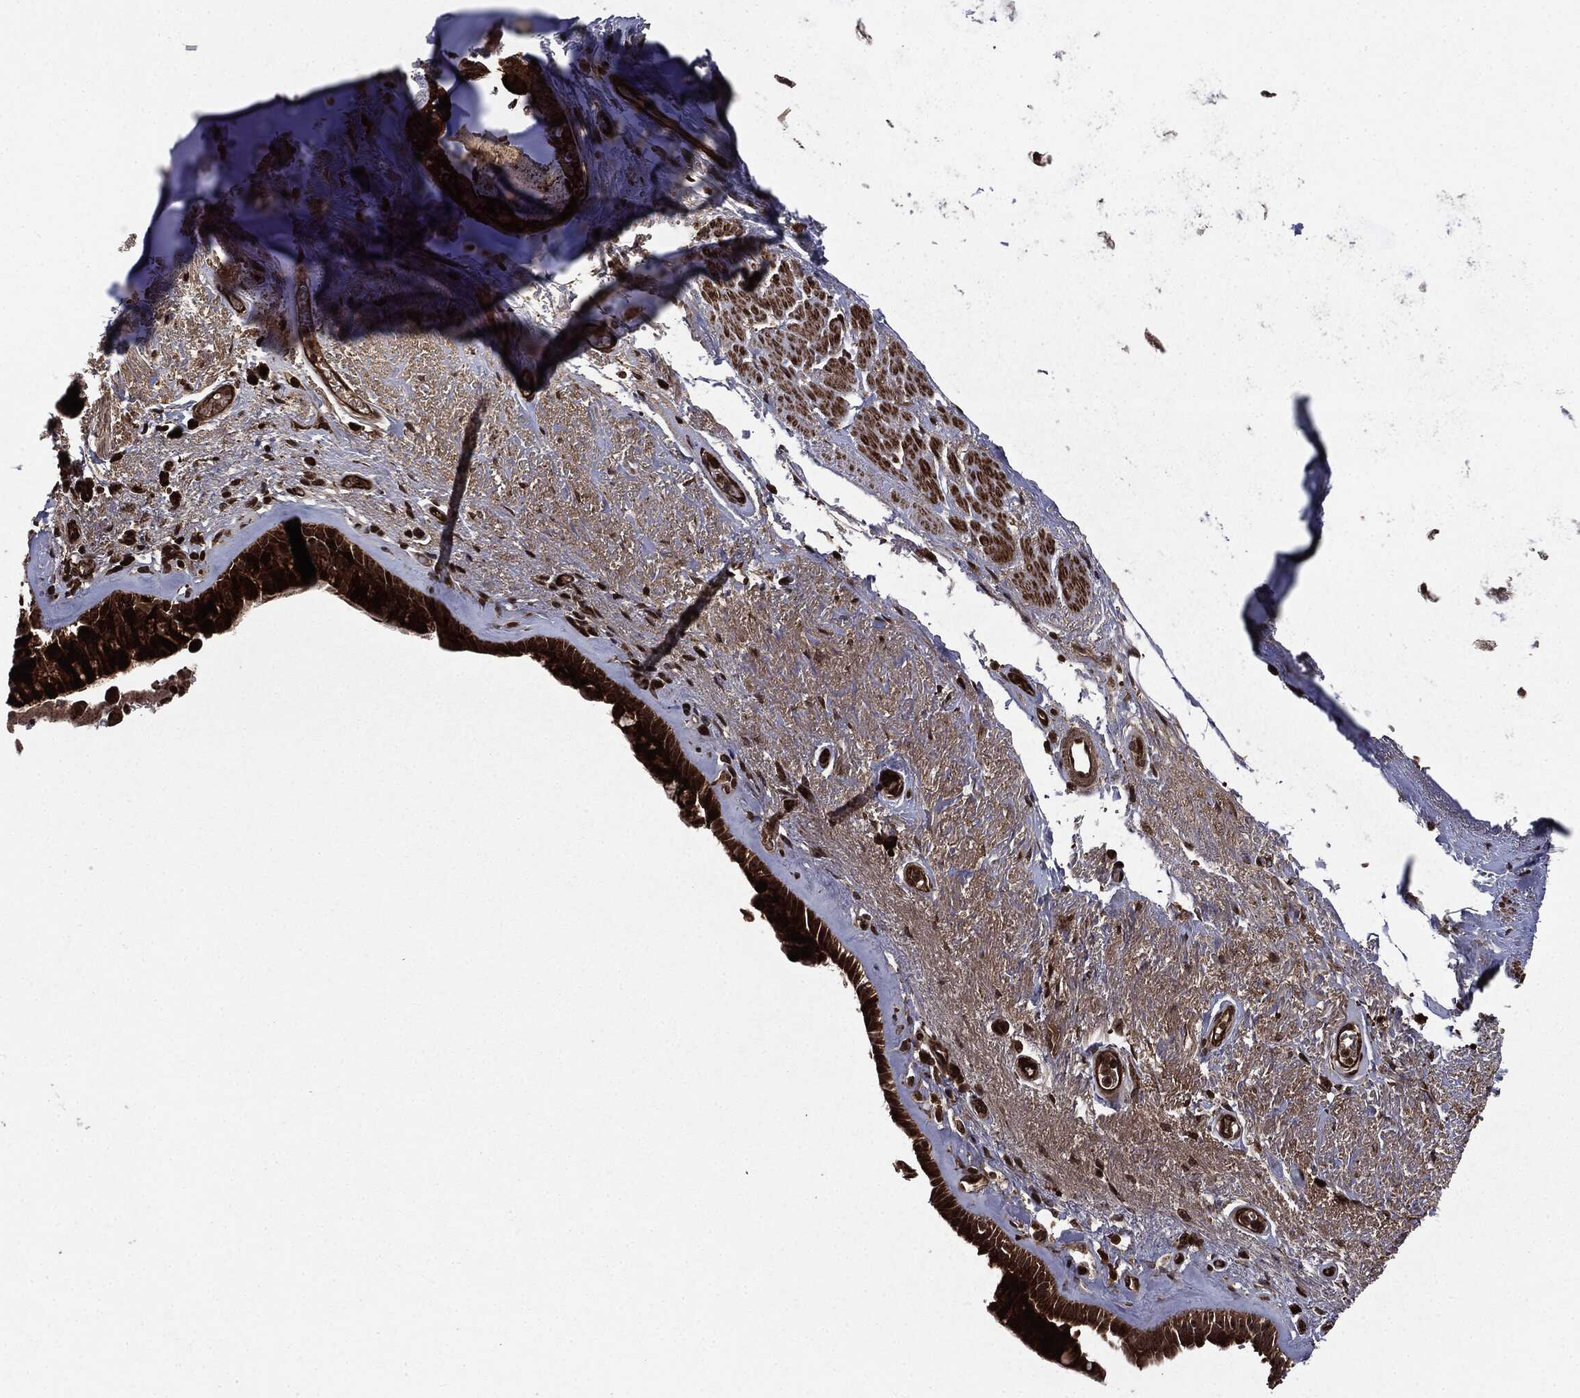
{"staining": {"intensity": "strong", "quantity": ">75%", "location": "cytoplasmic/membranous,nuclear"}, "tissue": "bronchus", "cell_type": "Respiratory epithelial cells", "image_type": "normal", "snomed": [{"axis": "morphology", "description": "Normal tissue, NOS"}, {"axis": "topography", "description": "Bronchus"}], "caption": "IHC micrograph of unremarkable bronchus: bronchus stained using immunohistochemistry reveals high levels of strong protein expression localized specifically in the cytoplasmic/membranous,nuclear of respiratory epithelial cells, appearing as a cytoplasmic/membranous,nuclear brown color.", "gene": "CARD6", "patient": {"sex": "male", "age": 82}}